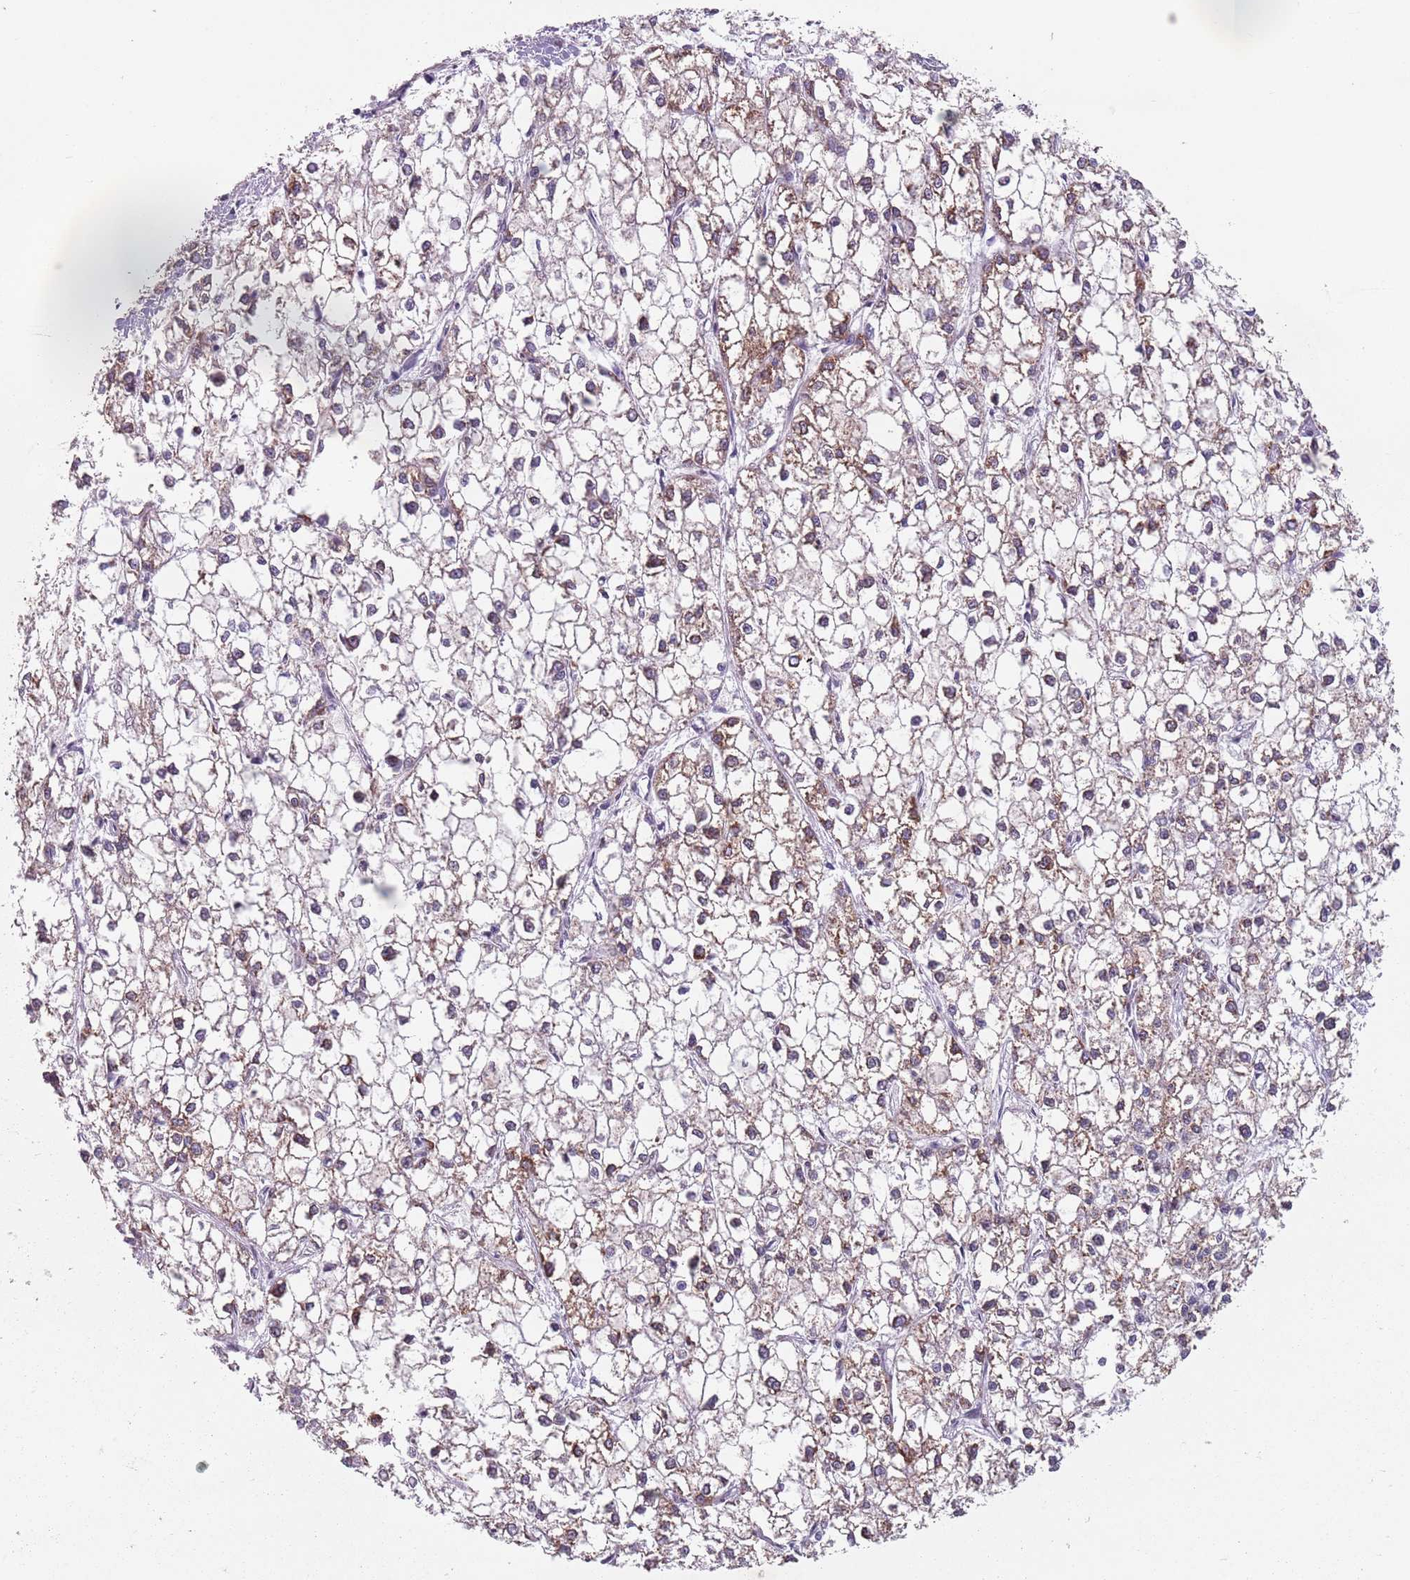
{"staining": {"intensity": "weak", "quantity": ">75%", "location": "cytoplasmic/membranous"}, "tissue": "liver cancer", "cell_type": "Tumor cells", "image_type": "cancer", "snomed": [{"axis": "morphology", "description": "Carcinoma, Hepatocellular, NOS"}, {"axis": "topography", "description": "Liver"}], "caption": "Immunohistochemical staining of human liver hepatocellular carcinoma exhibits low levels of weak cytoplasmic/membranous protein staining in about >75% of tumor cells.", "gene": "TMC4", "patient": {"sex": "female", "age": 43}}